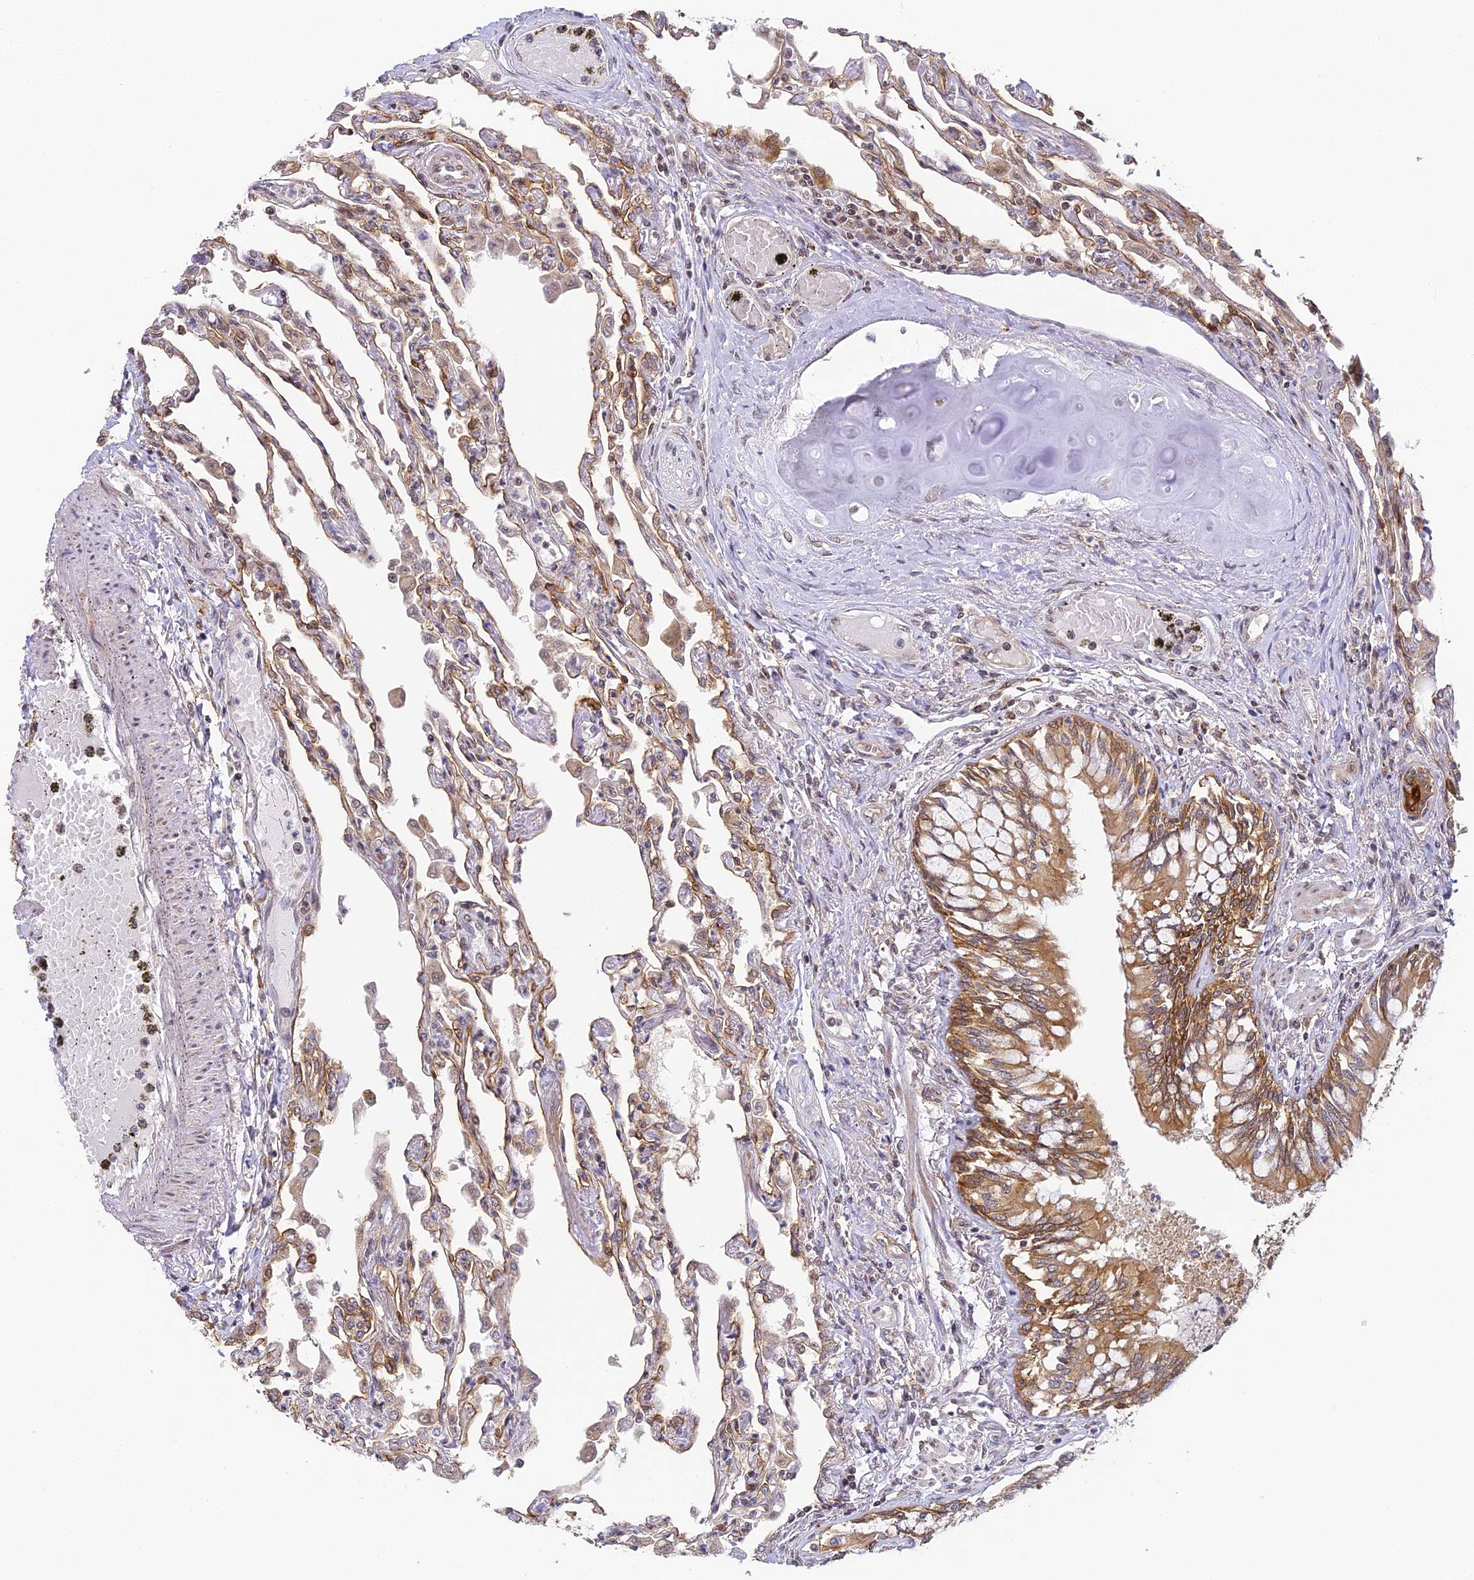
{"staining": {"intensity": "moderate", "quantity": "25%-75%", "location": "cytoplasmic/membranous"}, "tissue": "lung", "cell_type": "Alveolar cells", "image_type": "normal", "snomed": [{"axis": "morphology", "description": "Normal tissue, NOS"}, {"axis": "topography", "description": "Bronchus"}, {"axis": "topography", "description": "Lung"}], "caption": "The image shows staining of normal lung, revealing moderate cytoplasmic/membranous protein staining (brown color) within alveolar cells.", "gene": "DNAAF10", "patient": {"sex": "female", "age": 49}}